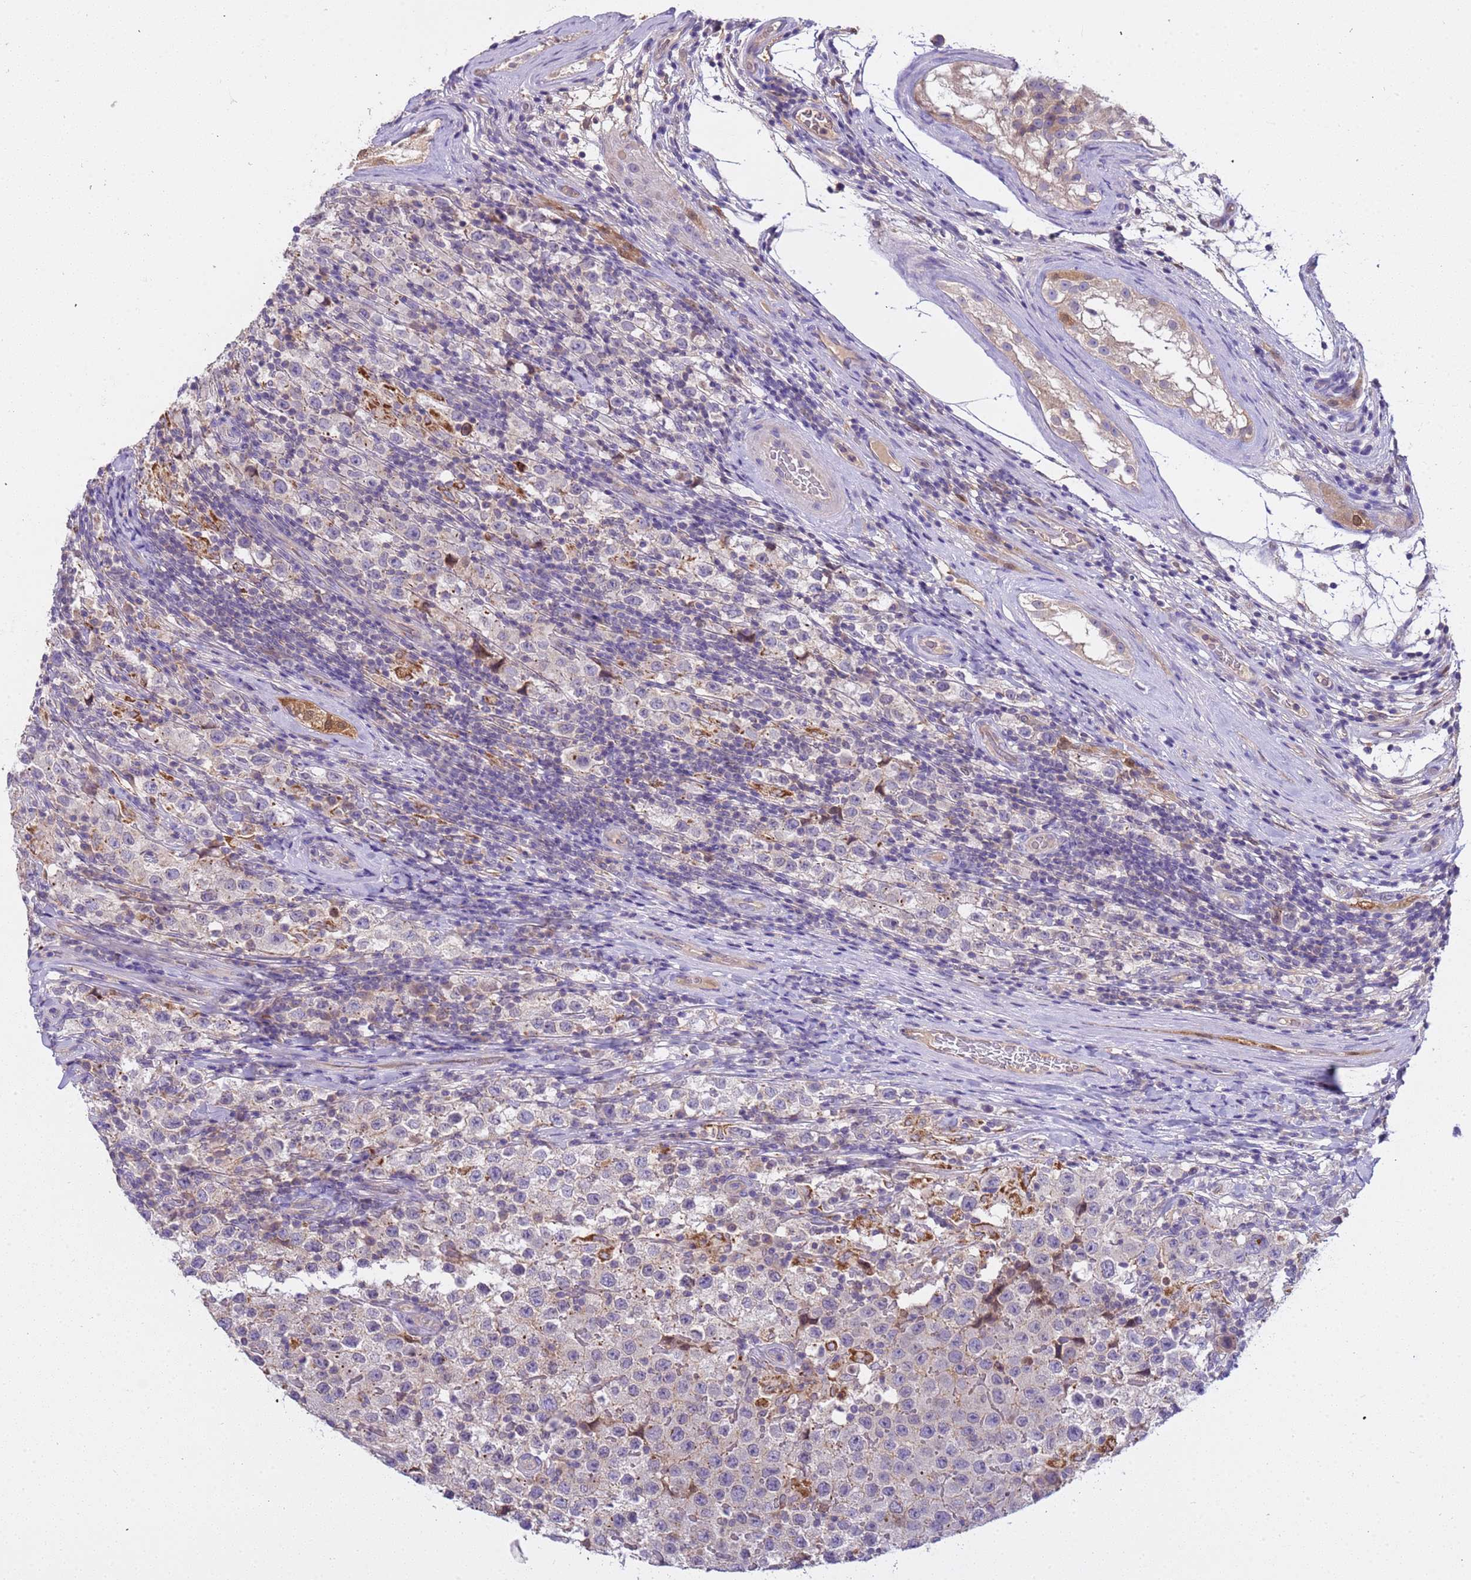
{"staining": {"intensity": "negative", "quantity": "none", "location": "none"}, "tissue": "testis cancer", "cell_type": "Tumor cells", "image_type": "cancer", "snomed": [{"axis": "morphology", "description": "Seminoma, NOS"}, {"axis": "morphology", "description": "Carcinoma, Embryonal, NOS"}, {"axis": "topography", "description": "Testis"}], "caption": "Protein analysis of embryonal carcinoma (testis) shows no significant expression in tumor cells. The staining is performed using DAB brown chromogen with nuclei counter-stained in using hematoxylin.", "gene": "PLCXD3", "patient": {"sex": "male", "age": 41}}